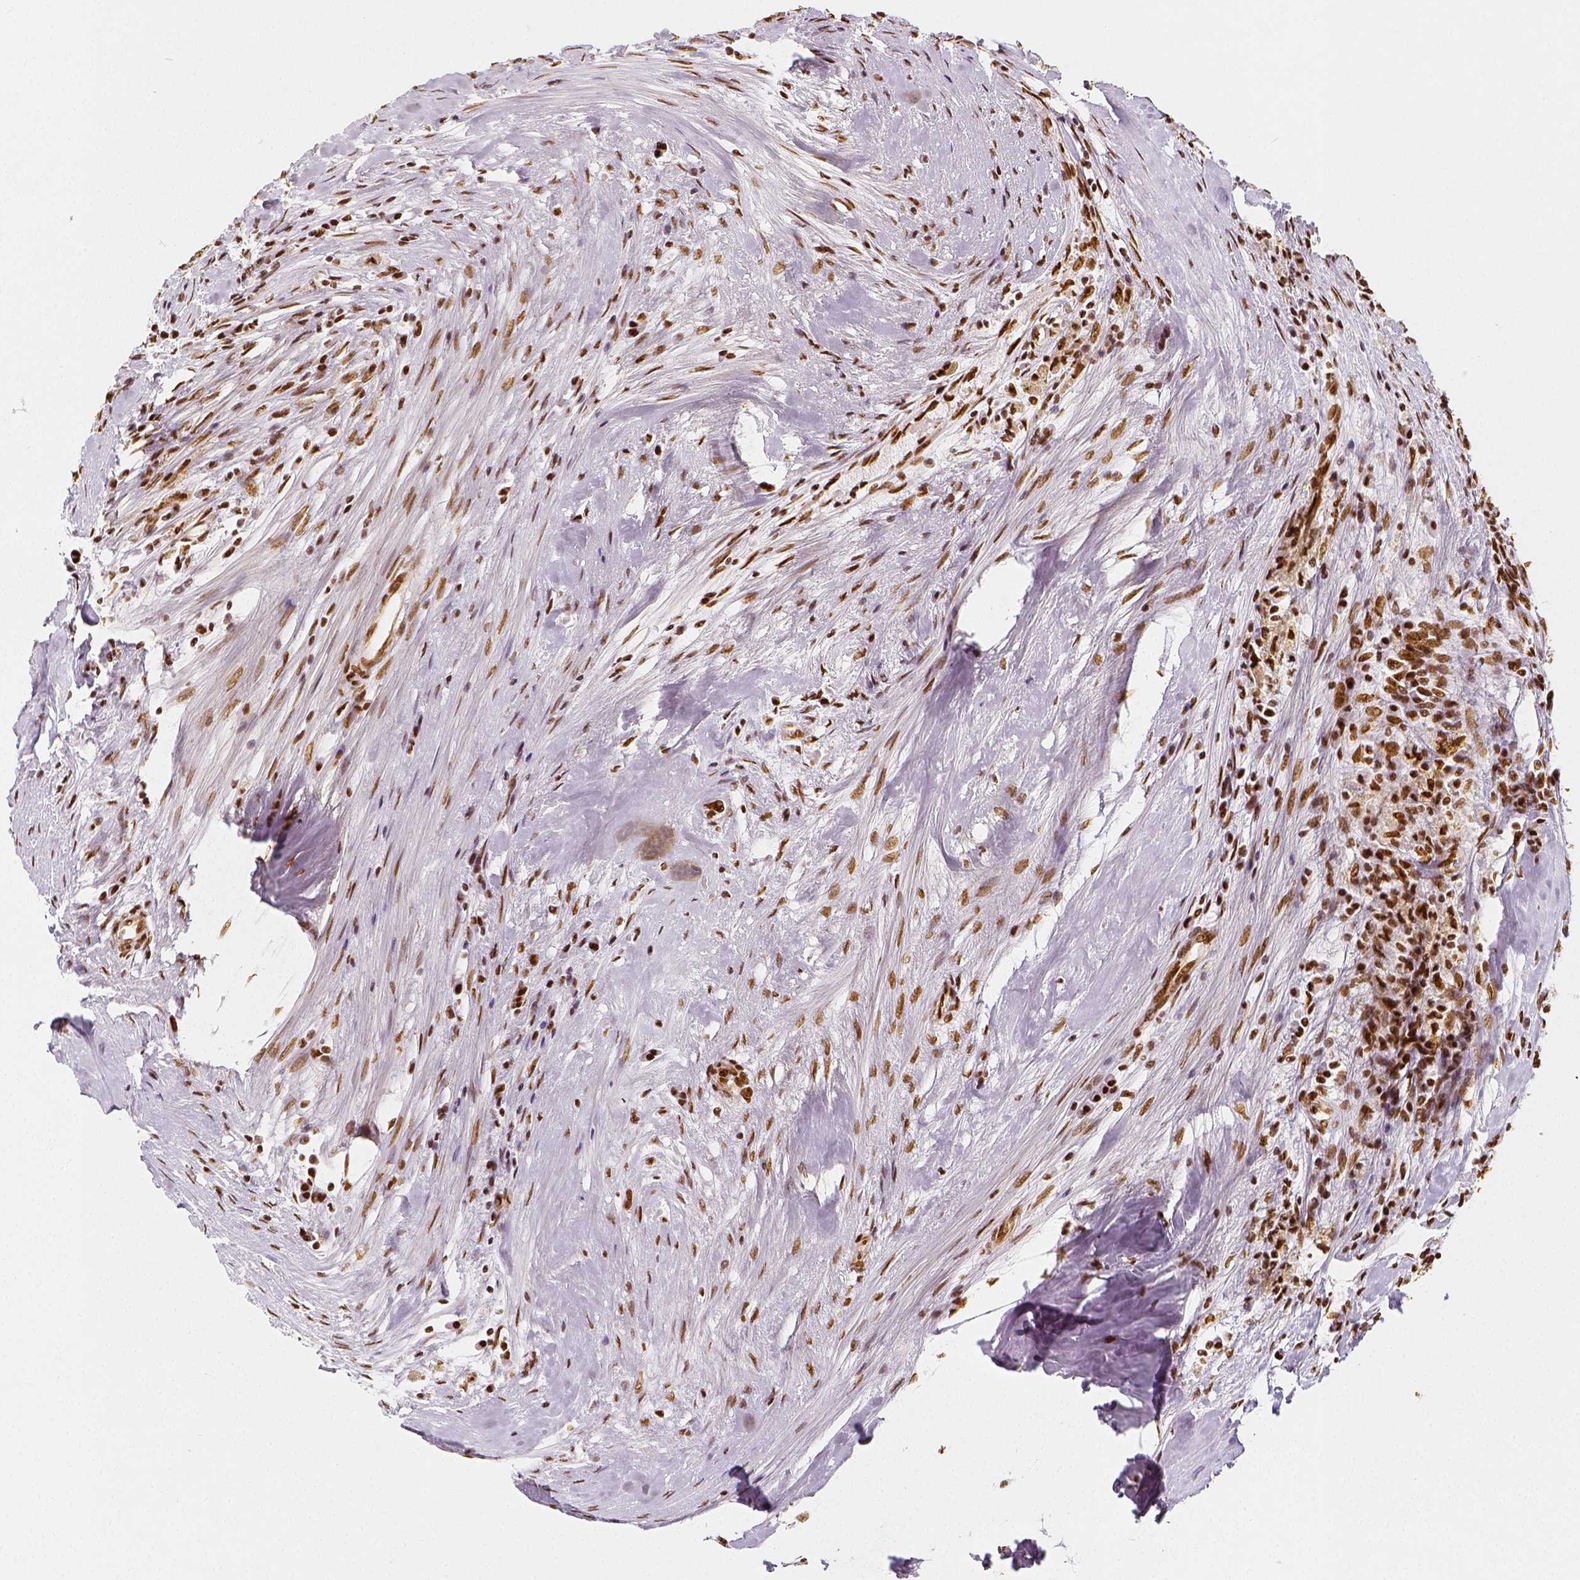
{"staining": {"intensity": "strong", "quantity": ">75%", "location": "nuclear"}, "tissue": "testis cancer", "cell_type": "Tumor cells", "image_type": "cancer", "snomed": [{"axis": "morphology", "description": "Carcinoma, Embryonal, NOS"}, {"axis": "topography", "description": "Testis"}], "caption": "Protein staining of testis embryonal carcinoma tissue displays strong nuclear expression in approximately >75% of tumor cells.", "gene": "KDM5B", "patient": {"sex": "male", "age": 37}}